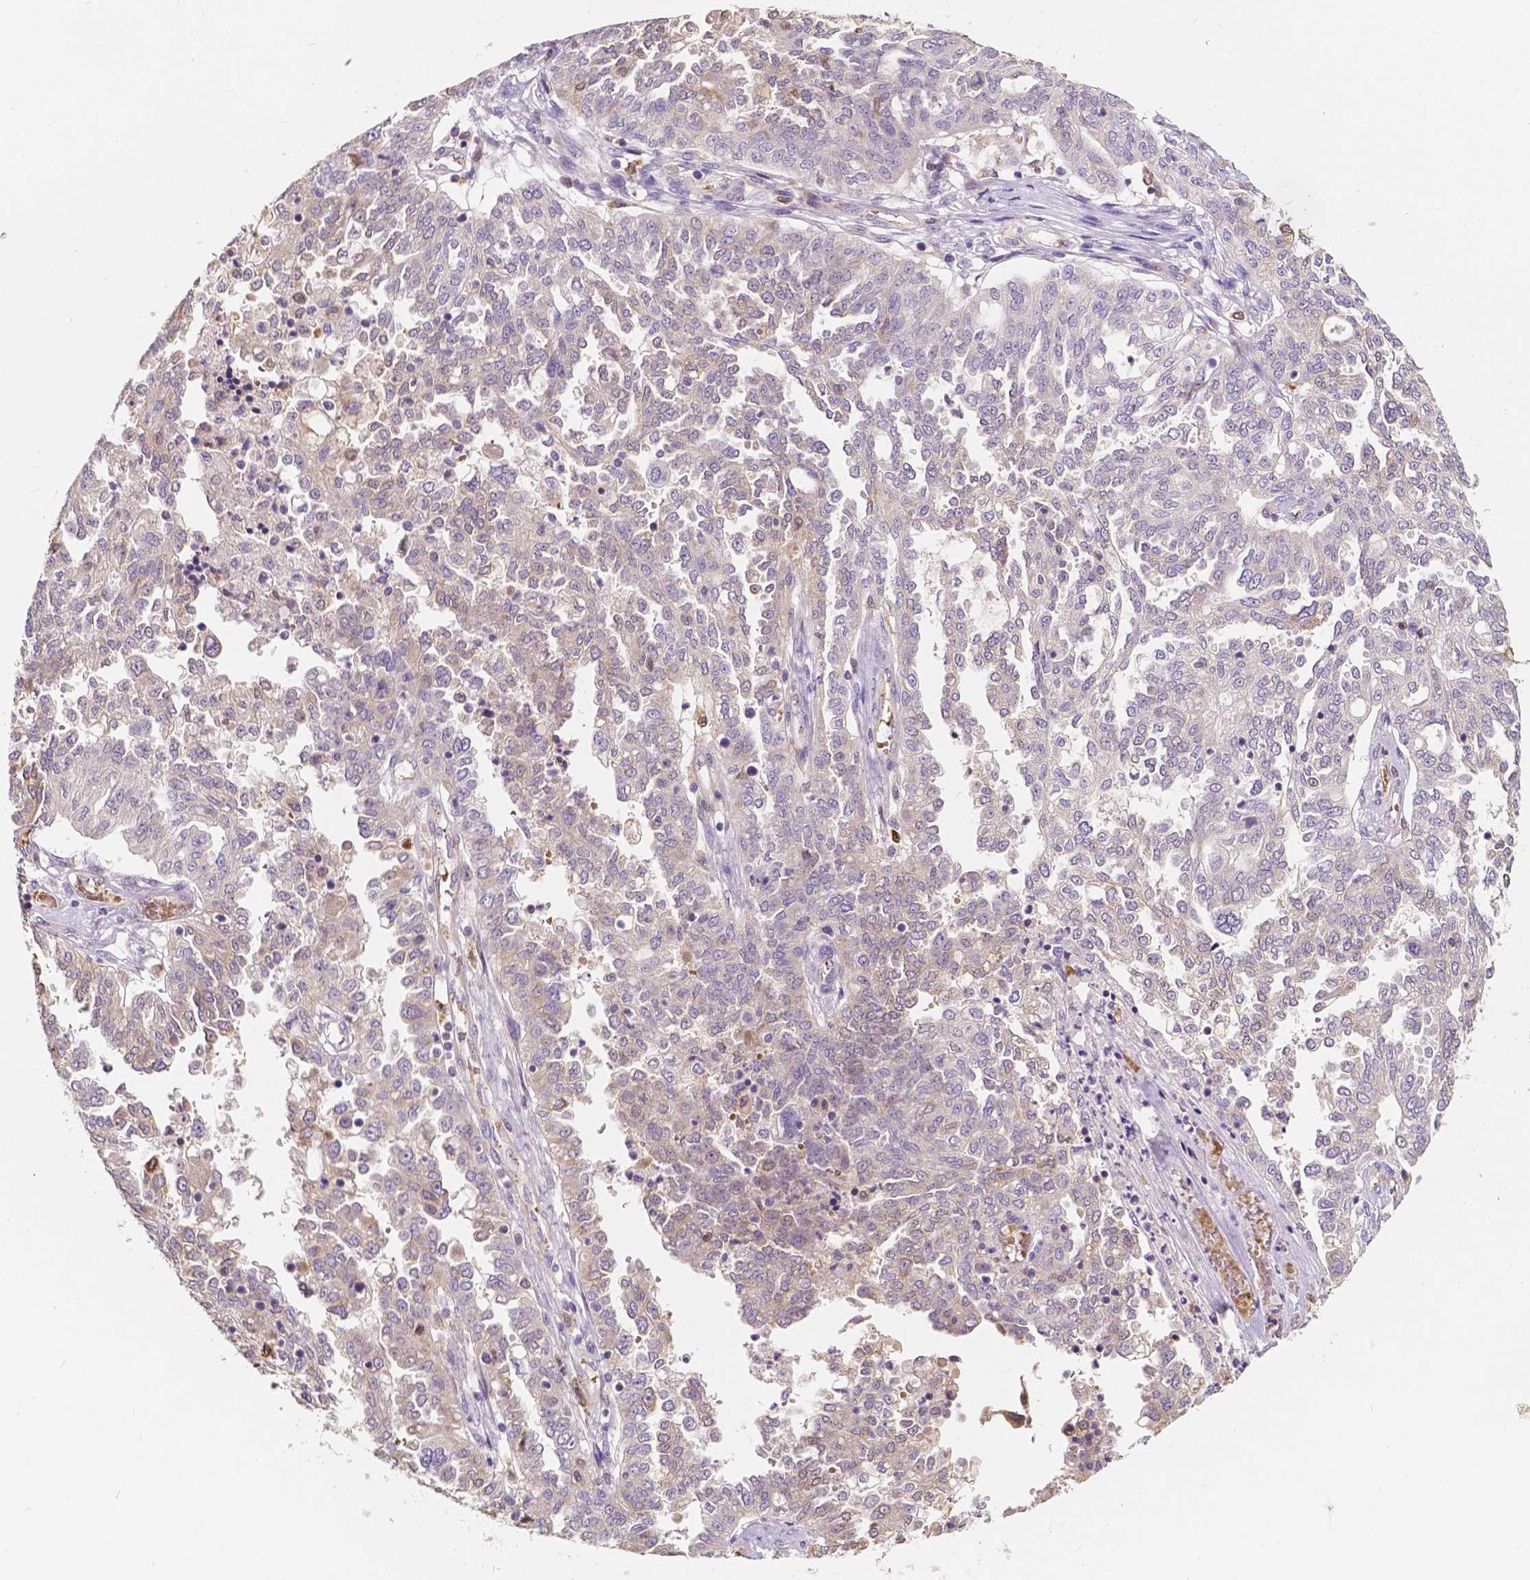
{"staining": {"intensity": "negative", "quantity": "none", "location": "none"}, "tissue": "ovarian cancer", "cell_type": "Tumor cells", "image_type": "cancer", "snomed": [{"axis": "morphology", "description": "Cystadenocarcinoma, serous, NOS"}, {"axis": "topography", "description": "Ovary"}], "caption": "Micrograph shows no protein positivity in tumor cells of serous cystadenocarcinoma (ovarian) tissue.", "gene": "SLC22A4", "patient": {"sex": "female", "age": 67}}